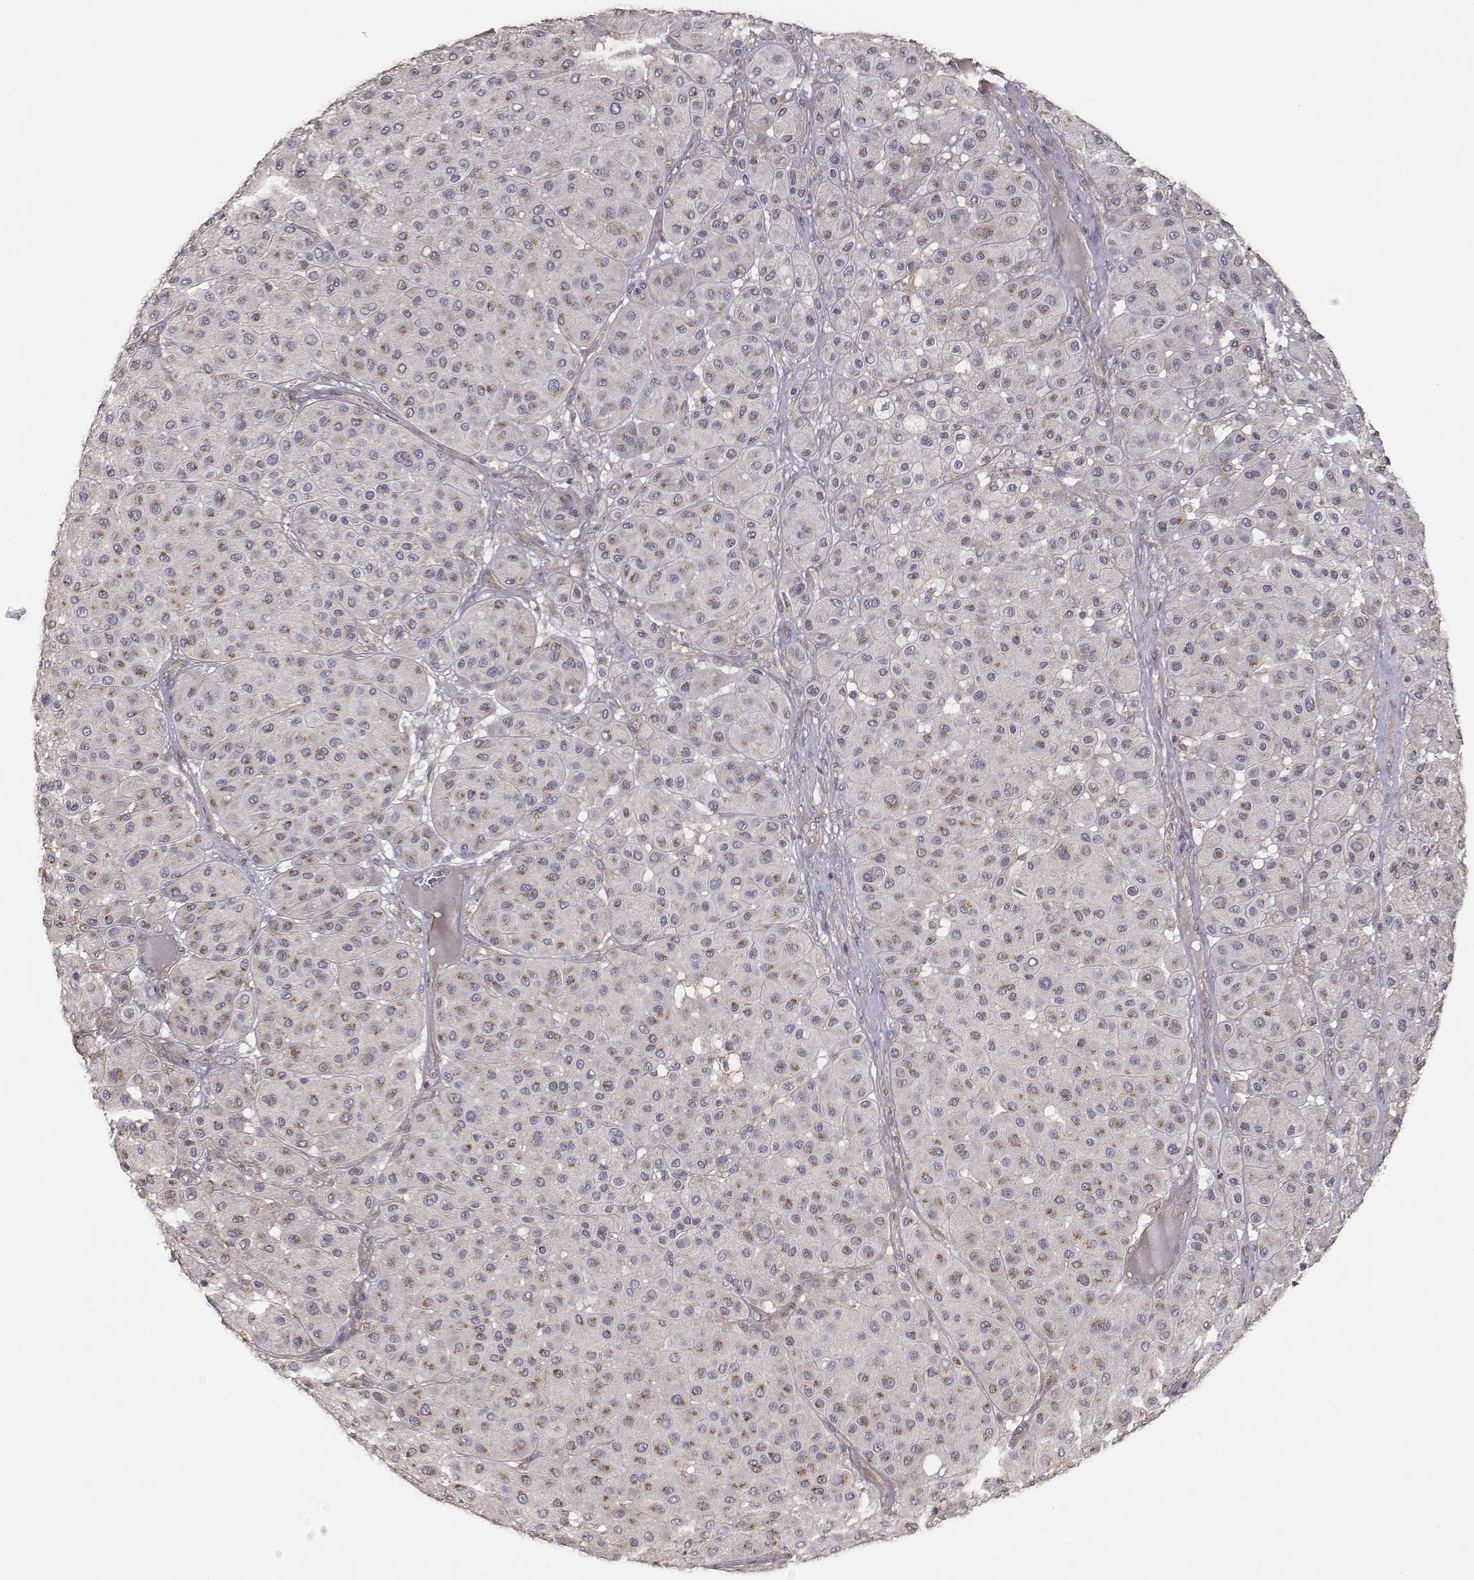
{"staining": {"intensity": "moderate", "quantity": ">75%", "location": "cytoplasmic/membranous"}, "tissue": "melanoma", "cell_type": "Tumor cells", "image_type": "cancer", "snomed": [{"axis": "morphology", "description": "Malignant melanoma, Metastatic site"}, {"axis": "topography", "description": "Smooth muscle"}], "caption": "Moderate cytoplasmic/membranous protein staining is seen in about >75% of tumor cells in malignant melanoma (metastatic site). The staining was performed using DAB, with brown indicating positive protein expression. Nuclei are stained blue with hematoxylin.", "gene": "AP1B1", "patient": {"sex": "male", "age": 41}}